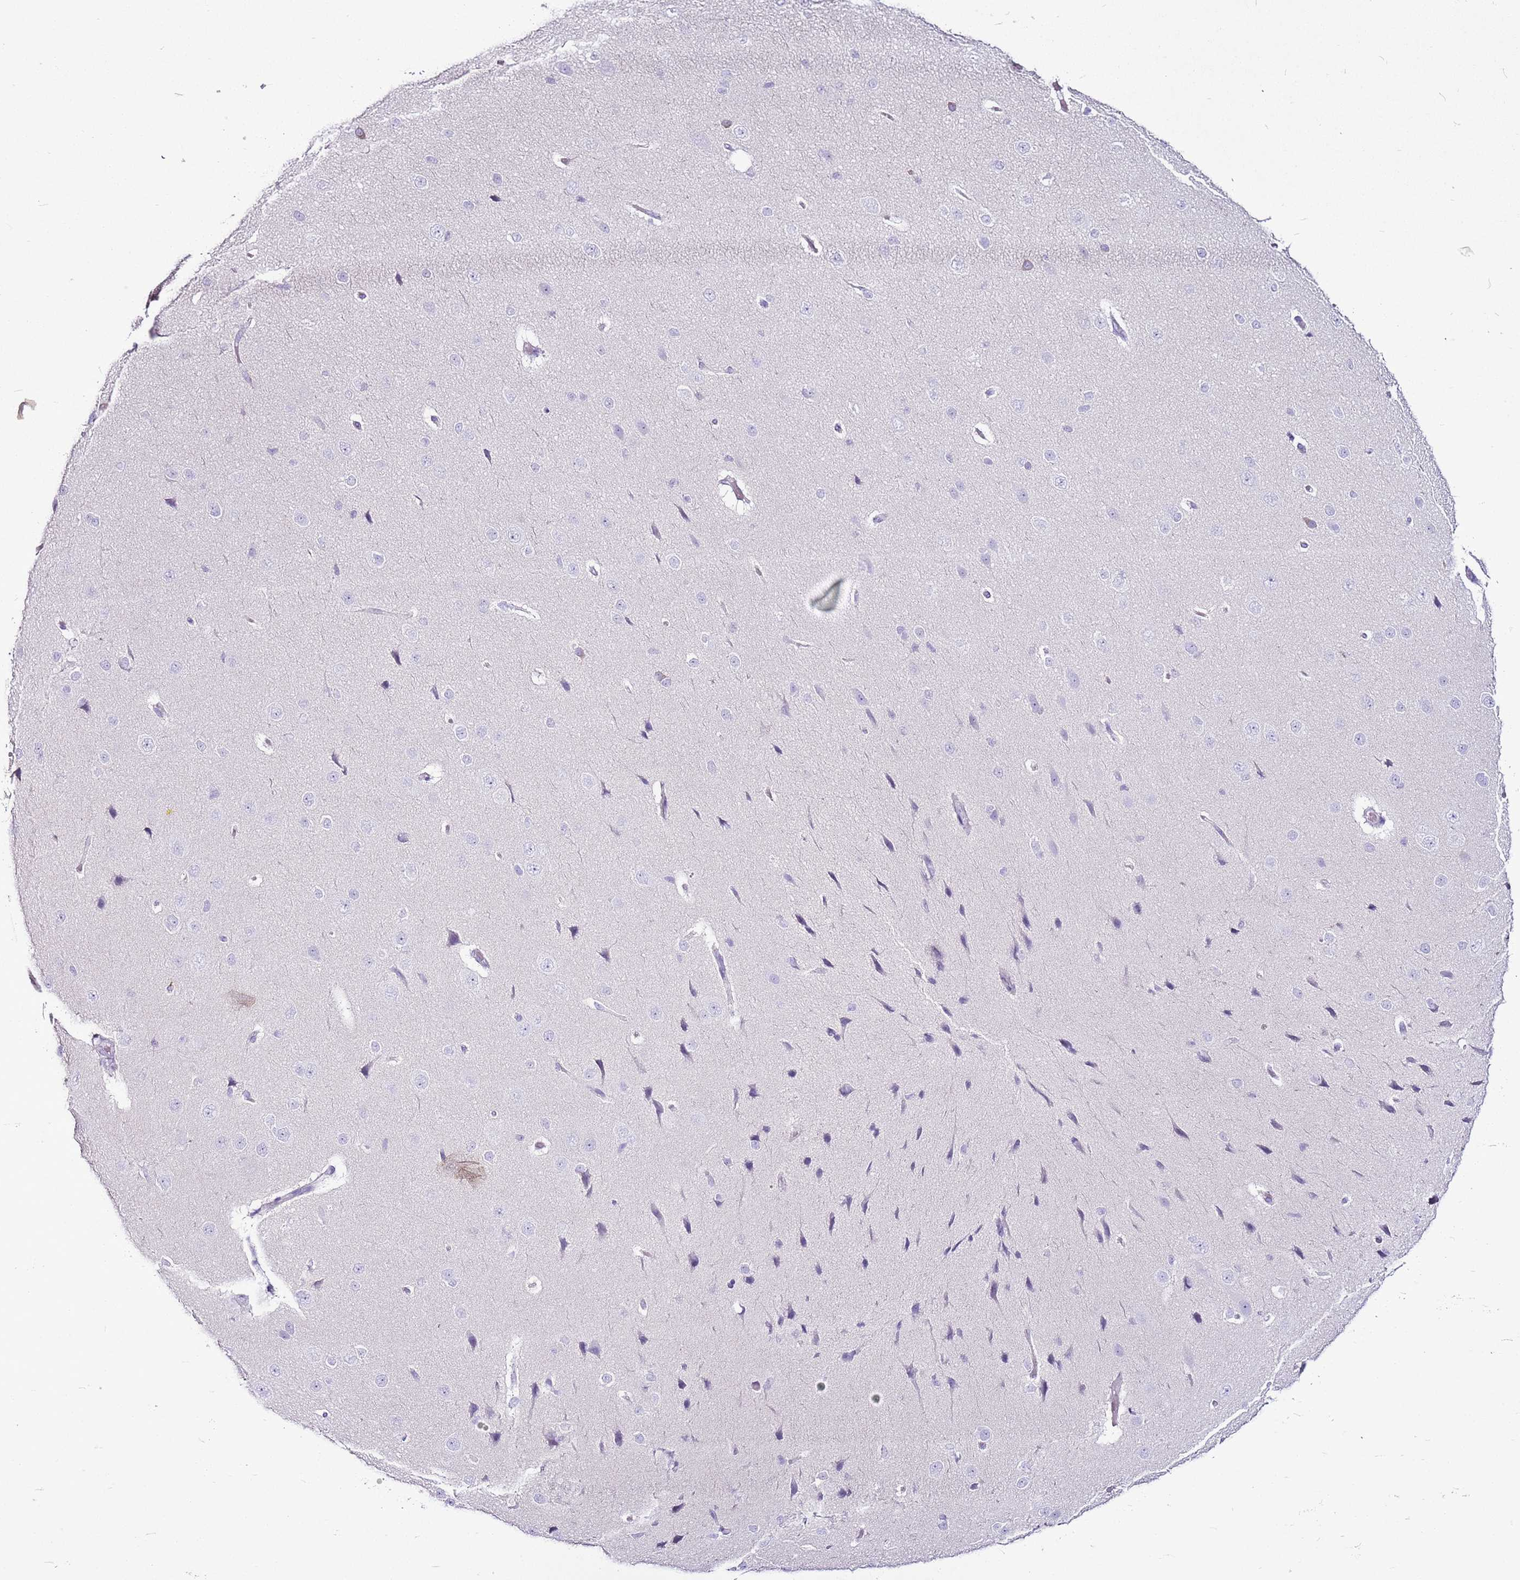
{"staining": {"intensity": "negative", "quantity": "none", "location": "none"}, "tissue": "cerebral cortex", "cell_type": "Endothelial cells", "image_type": "normal", "snomed": [{"axis": "morphology", "description": "Normal tissue, NOS"}, {"axis": "morphology", "description": "Developmental malformation"}, {"axis": "topography", "description": "Cerebral cortex"}], "caption": "Immunohistochemistry micrograph of benign cerebral cortex: human cerebral cortex stained with DAB shows no significant protein expression in endothelial cells. (DAB (3,3'-diaminobenzidine) IHC, high magnification).", "gene": "CNFN", "patient": {"sex": "female", "age": 30}}